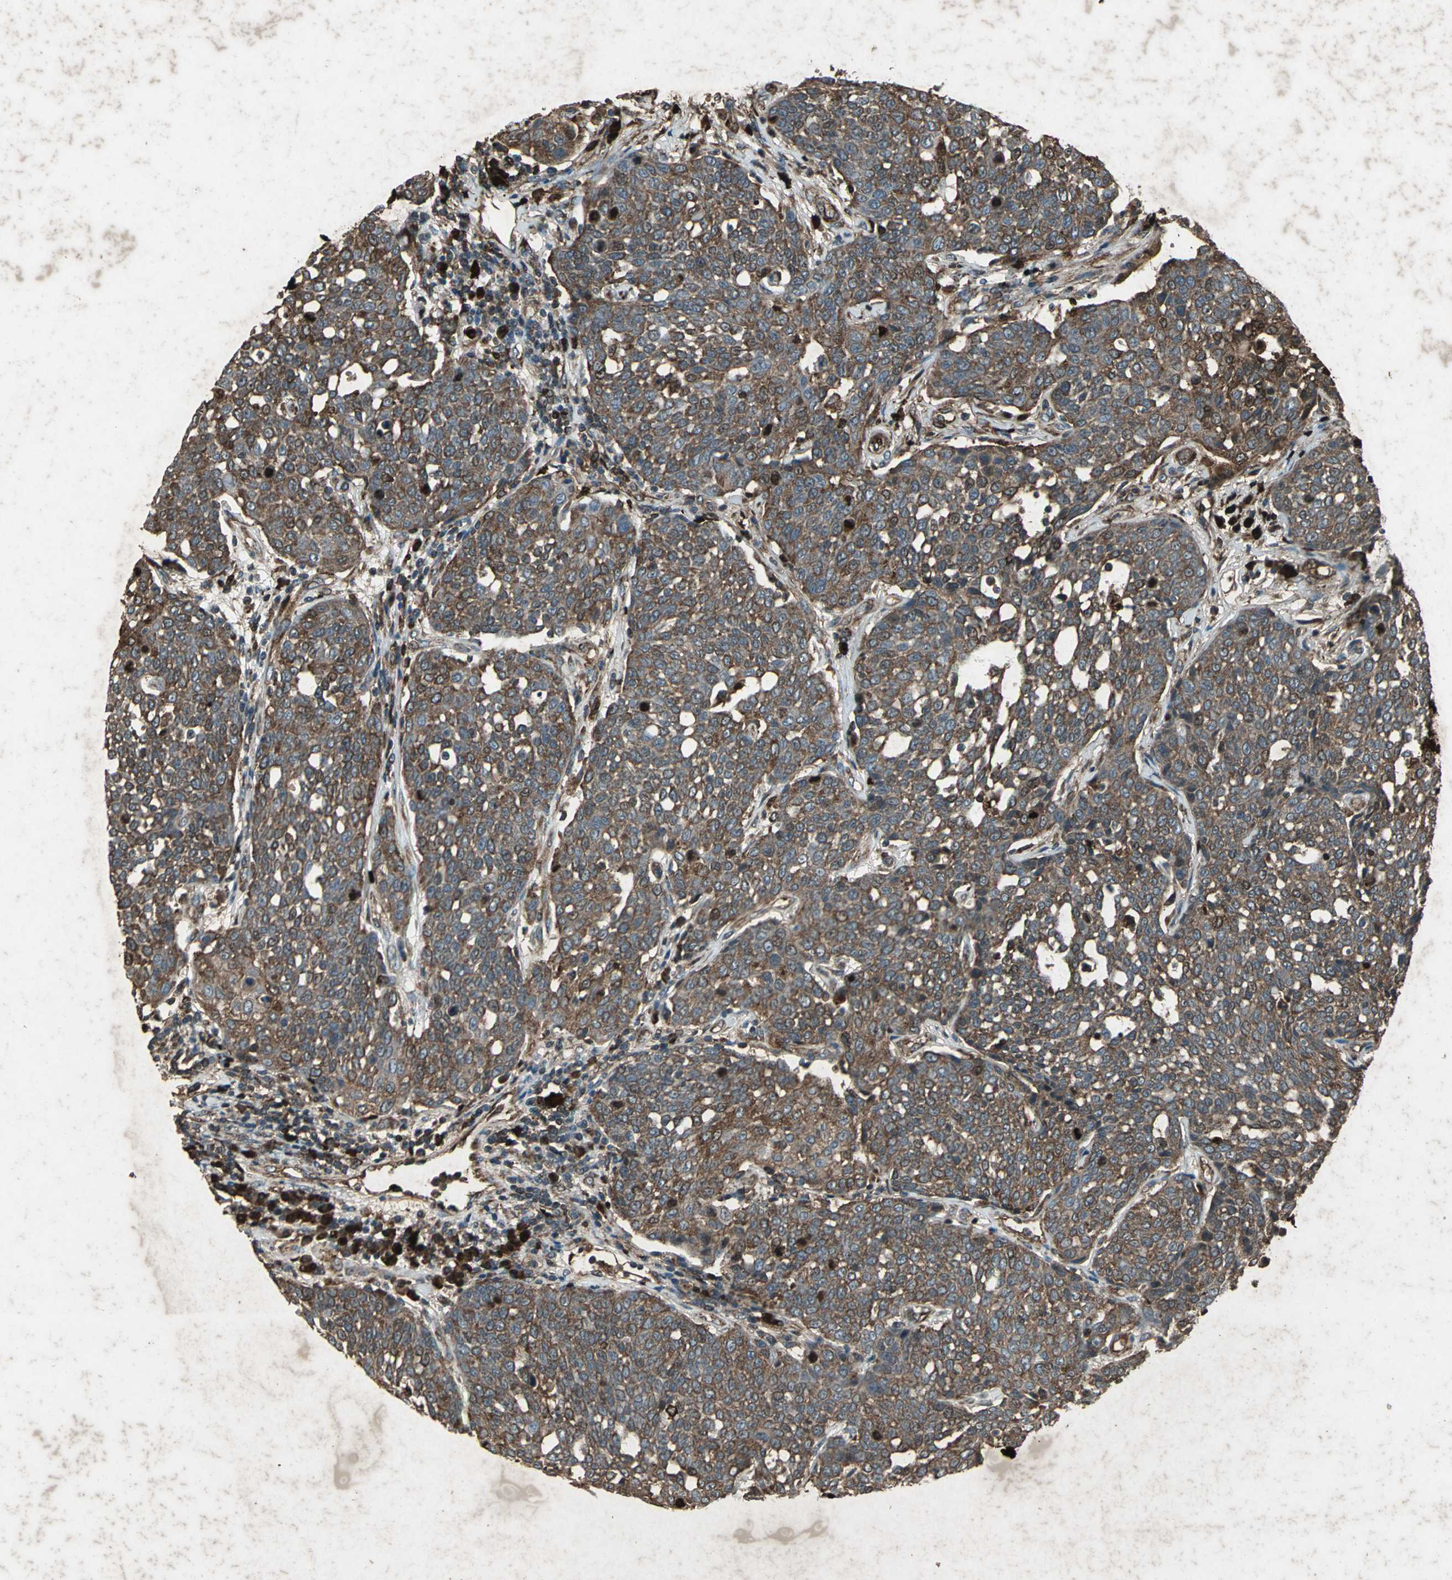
{"staining": {"intensity": "strong", "quantity": ">75%", "location": "cytoplasmic/membranous,nuclear"}, "tissue": "cervical cancer", "cell_type": "Tumor cells", "image_type": "cancer", "snomed": [{"axis": "morphology", "description": "Squamous cell carcinoma, NOS"}, {"axis": "topography", "description": "Cervix"}], "caption": "This photomicrograph reveals immunohistochemistry (IHC) staining of human cervical cancer, with high strong cytoplasmic/membranous and nuclear expression in about >75% of tumor cells.", "gene": "SEPTIN4", "patient": {"sex": "female", "age": 34}}